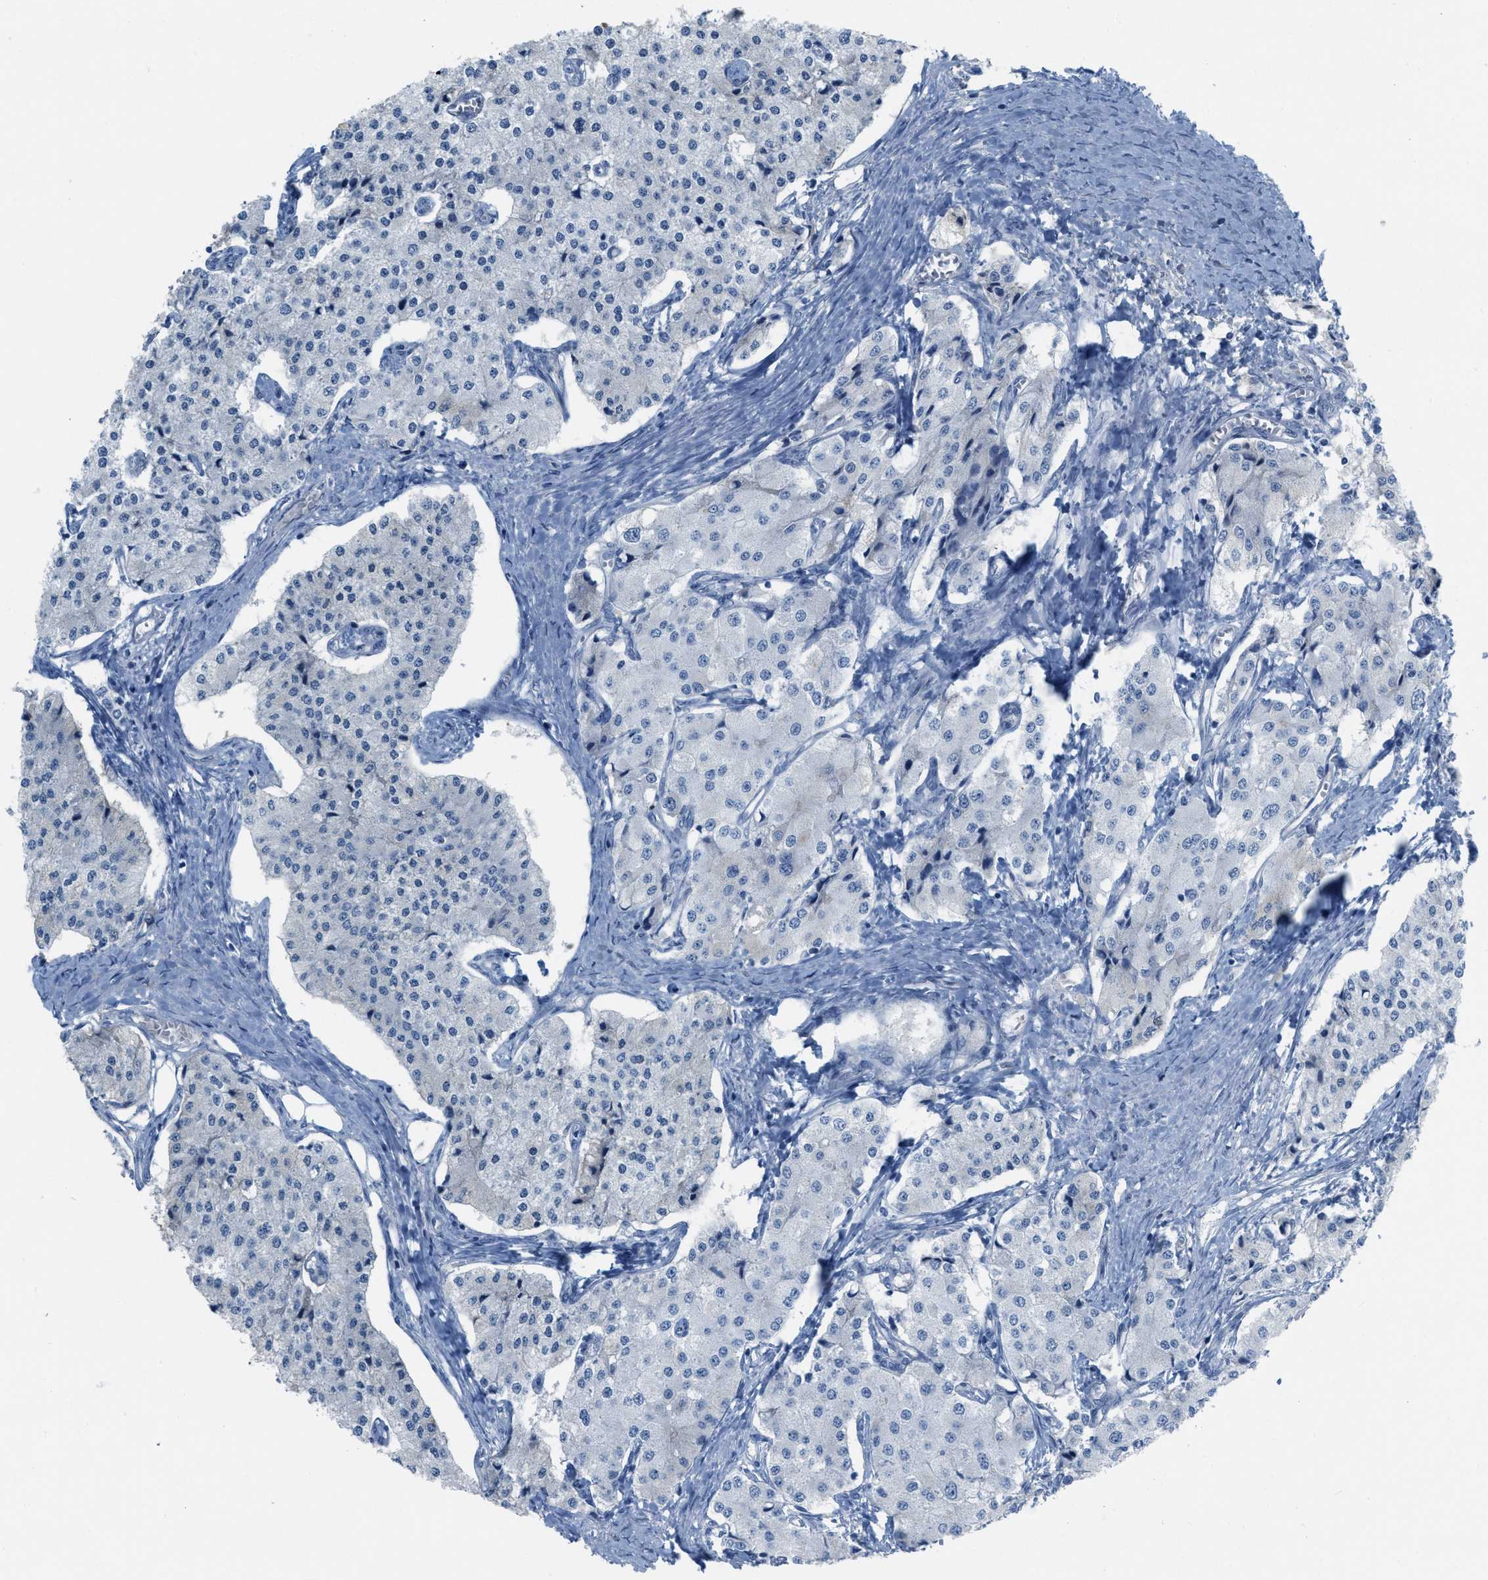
{"staining": {"intensity": "negative", "quantity": "none", "location": "none"}, "tissue": "carcinoid", "cell_type": "Tumor cells", "image_type": "cancer", "snomed": [{"axis": "morphology", "description": "Carcinoid, malignant, NOS"}, {"axis": "topography", "description": "Colon"}], "caption": "Immunohistochemistry (IHC) image of human carcinoid (malignant) stained for a protein (brown), which displays no positivity in tumor cells.", "gene": "CRB3", "patient": {"sex": "female", "age": 52}}